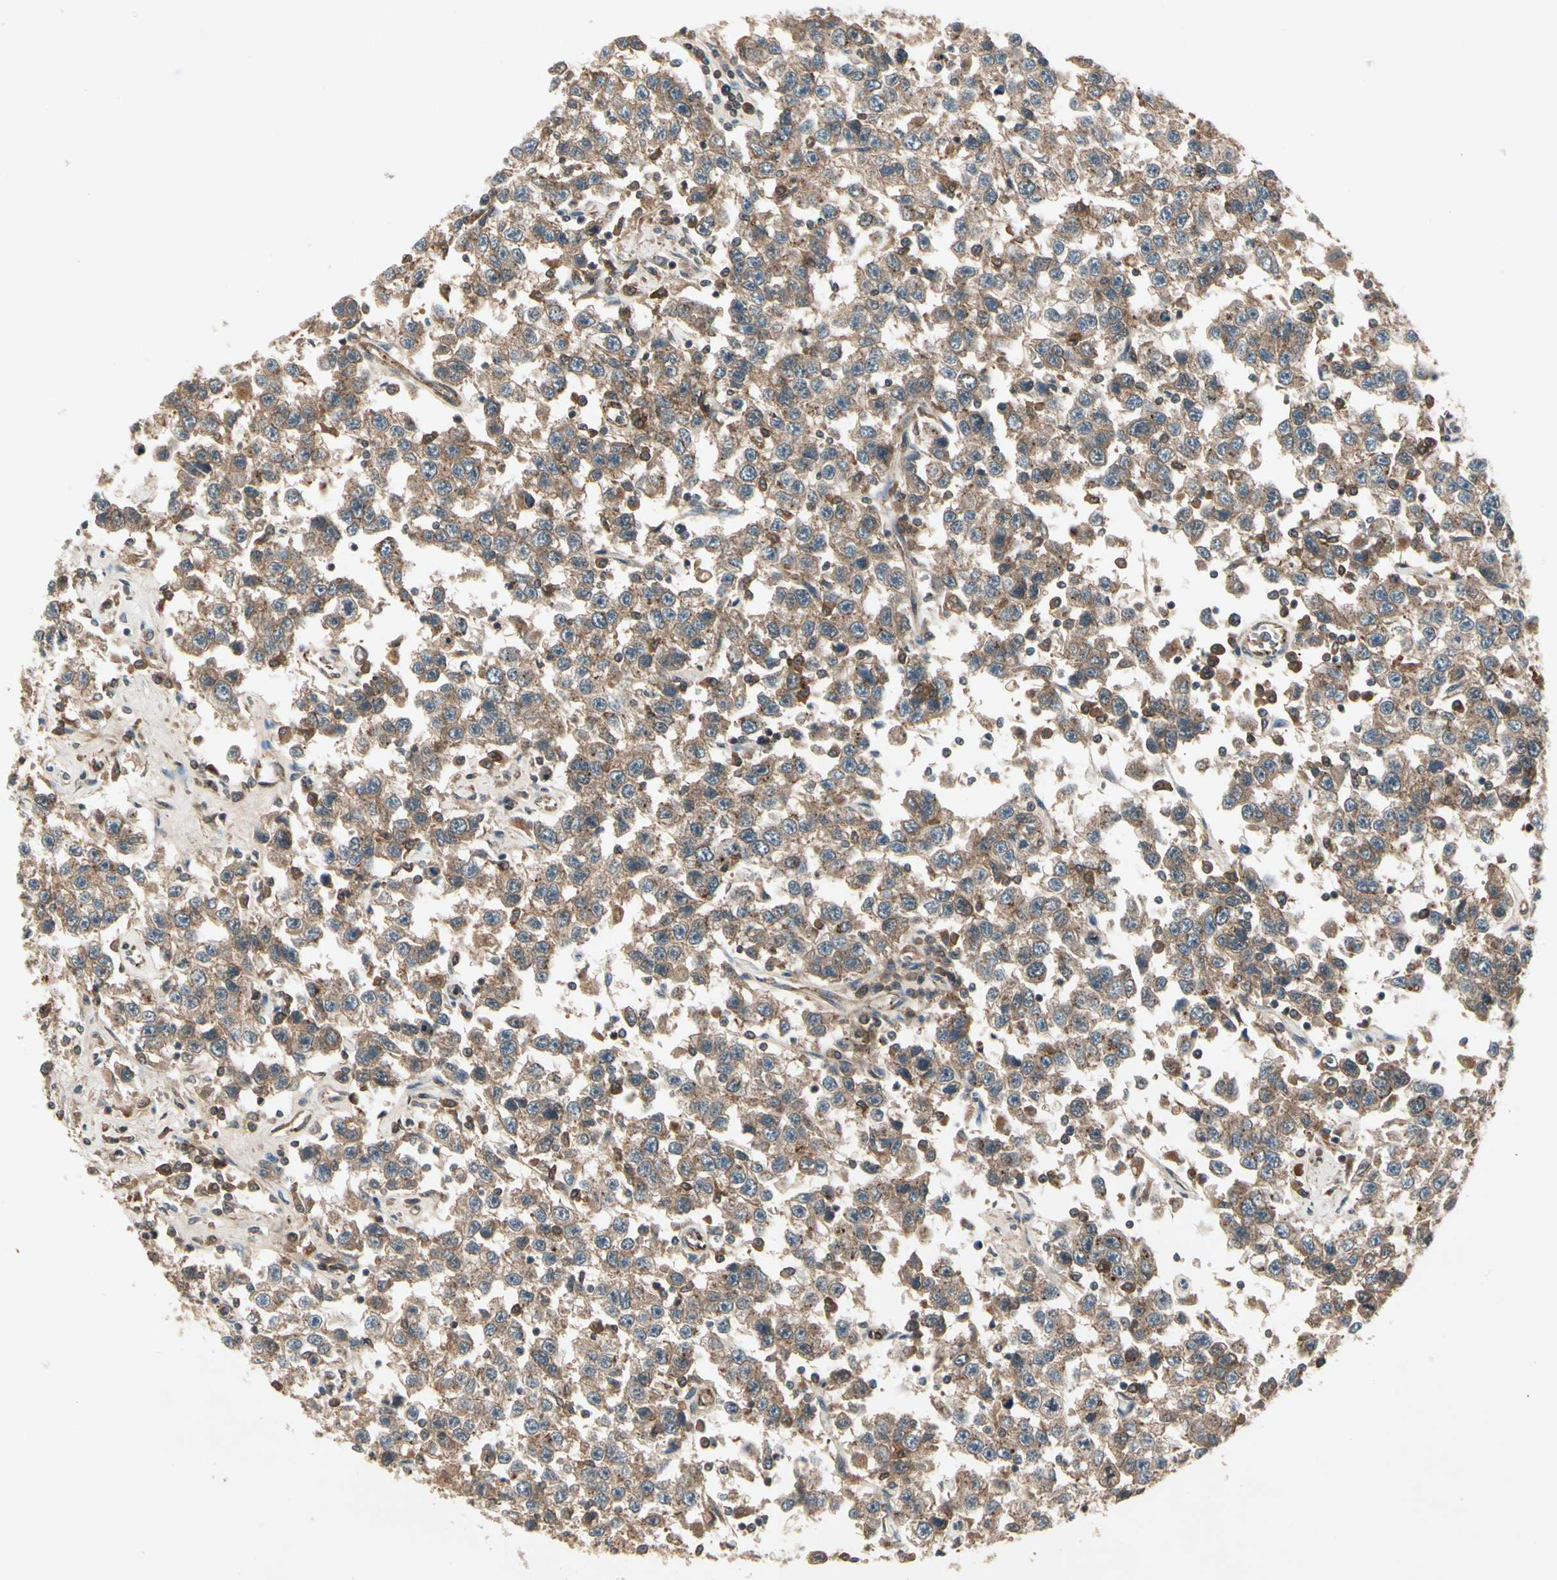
{"staining": {"intensity": "moderate", "quantity": ">75%", "location": "cytoplasmic/membranous"}, "tissue": "testis cancer", "cell_type": "Tumor cells", "image_type": "cancer", "snomed": [{"axis": "morphology", "description": "Seminoma, NOS"}, {"axis": "topography", "description": "Testis"}], "caption": "Immunohistochemistry (DAB (3,3'-diaminobenzidine)) staining of seminoma (testis) reveals moderate cytoplasmic/membranous protein staining in approximately >75% of tumor cells.", "gene": "FLOT1", "patient": {"sex": "male", "age": 41}}